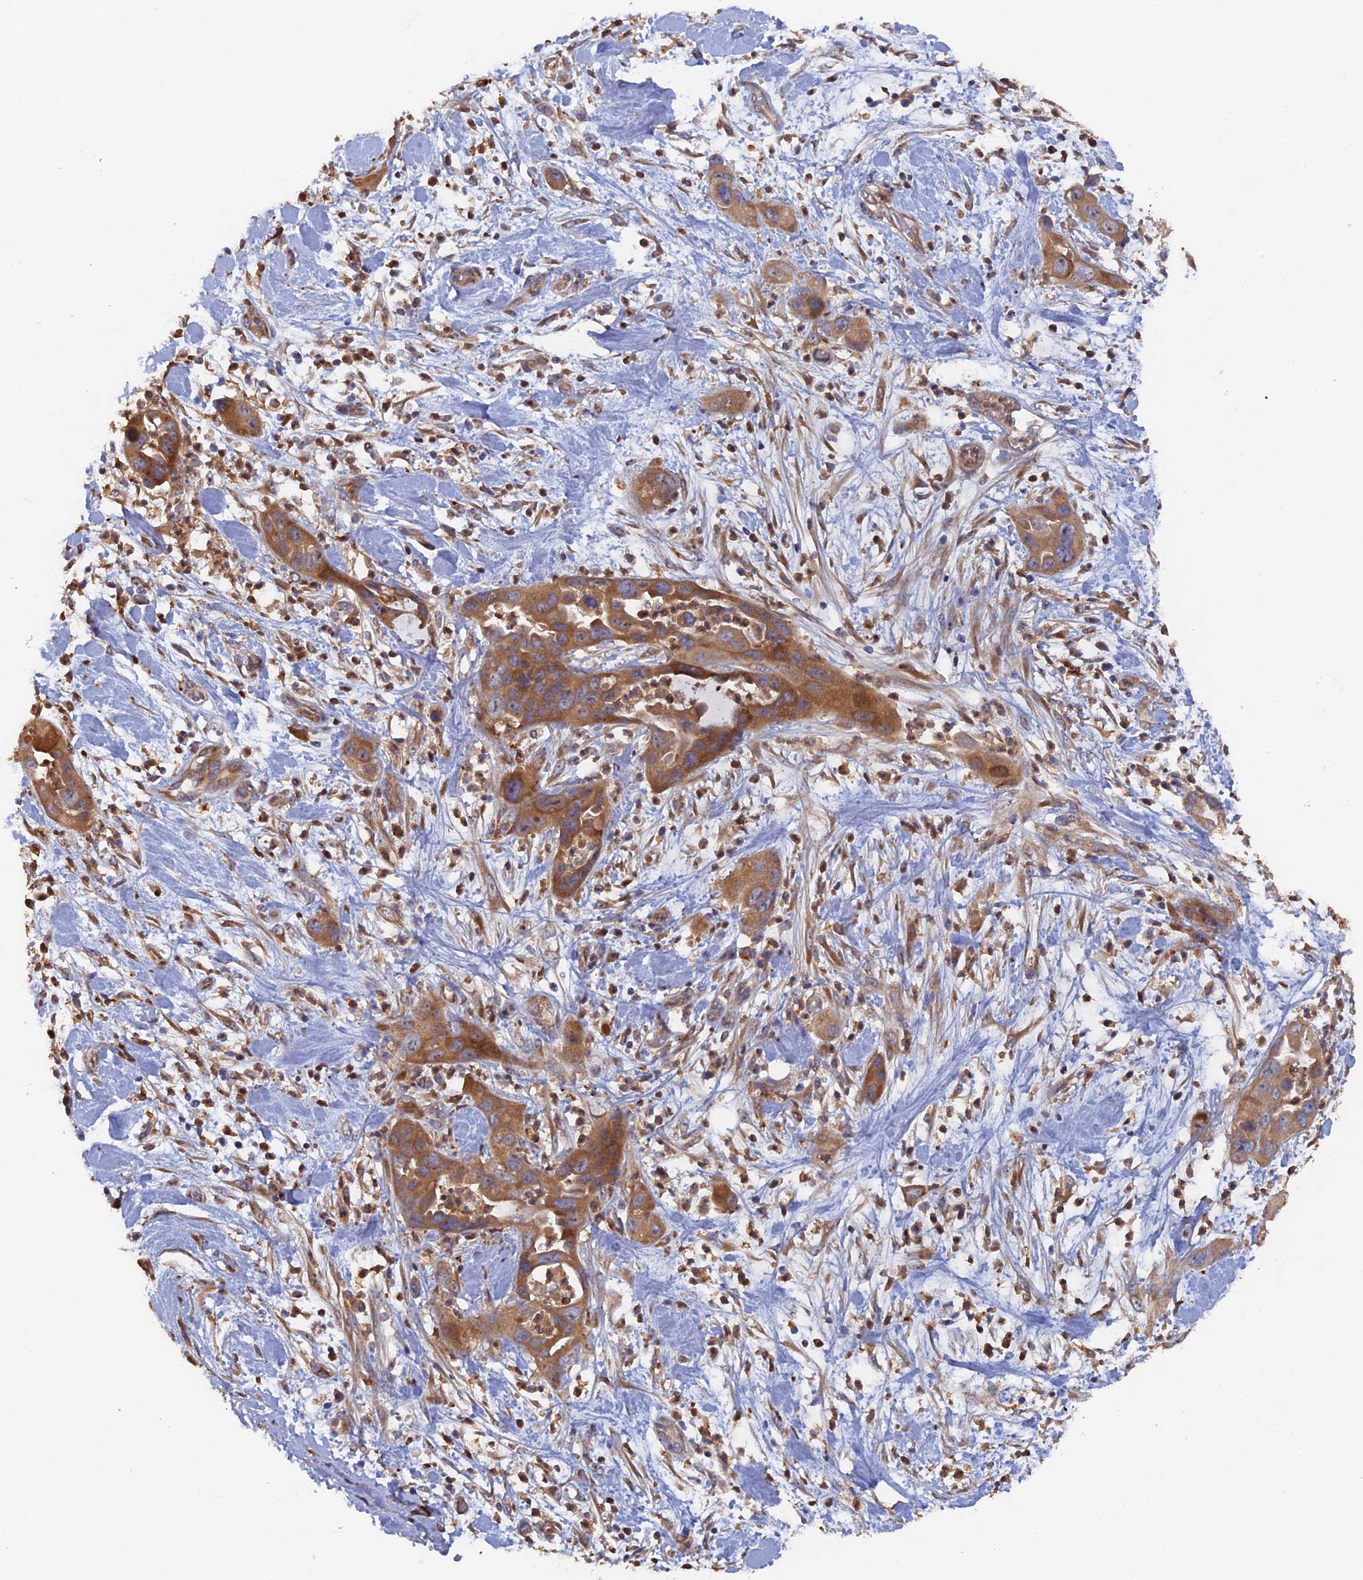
{"staining": {"intensity": "moderate", "quantity": ">75%", "location": "cytoplasmic/membranous"}, "tissue": "pancreatic cancer", "cell_type": "Tumor cells", "image_type": "cancer", "snomed": [{"axis": "morphology", "description": "Adenocarcinoma, NOS"}, {"axis": "topography", "description": "Pancreas"}], "caption": "The micrograph shows staining of adenocarcinoma (pancreatic), revealing moderate cytoplasmic/membranous protein staining (brown color) within tumor cells.", "gene": "VPS37C", "patient": {"sex": "female", "age": 71}}